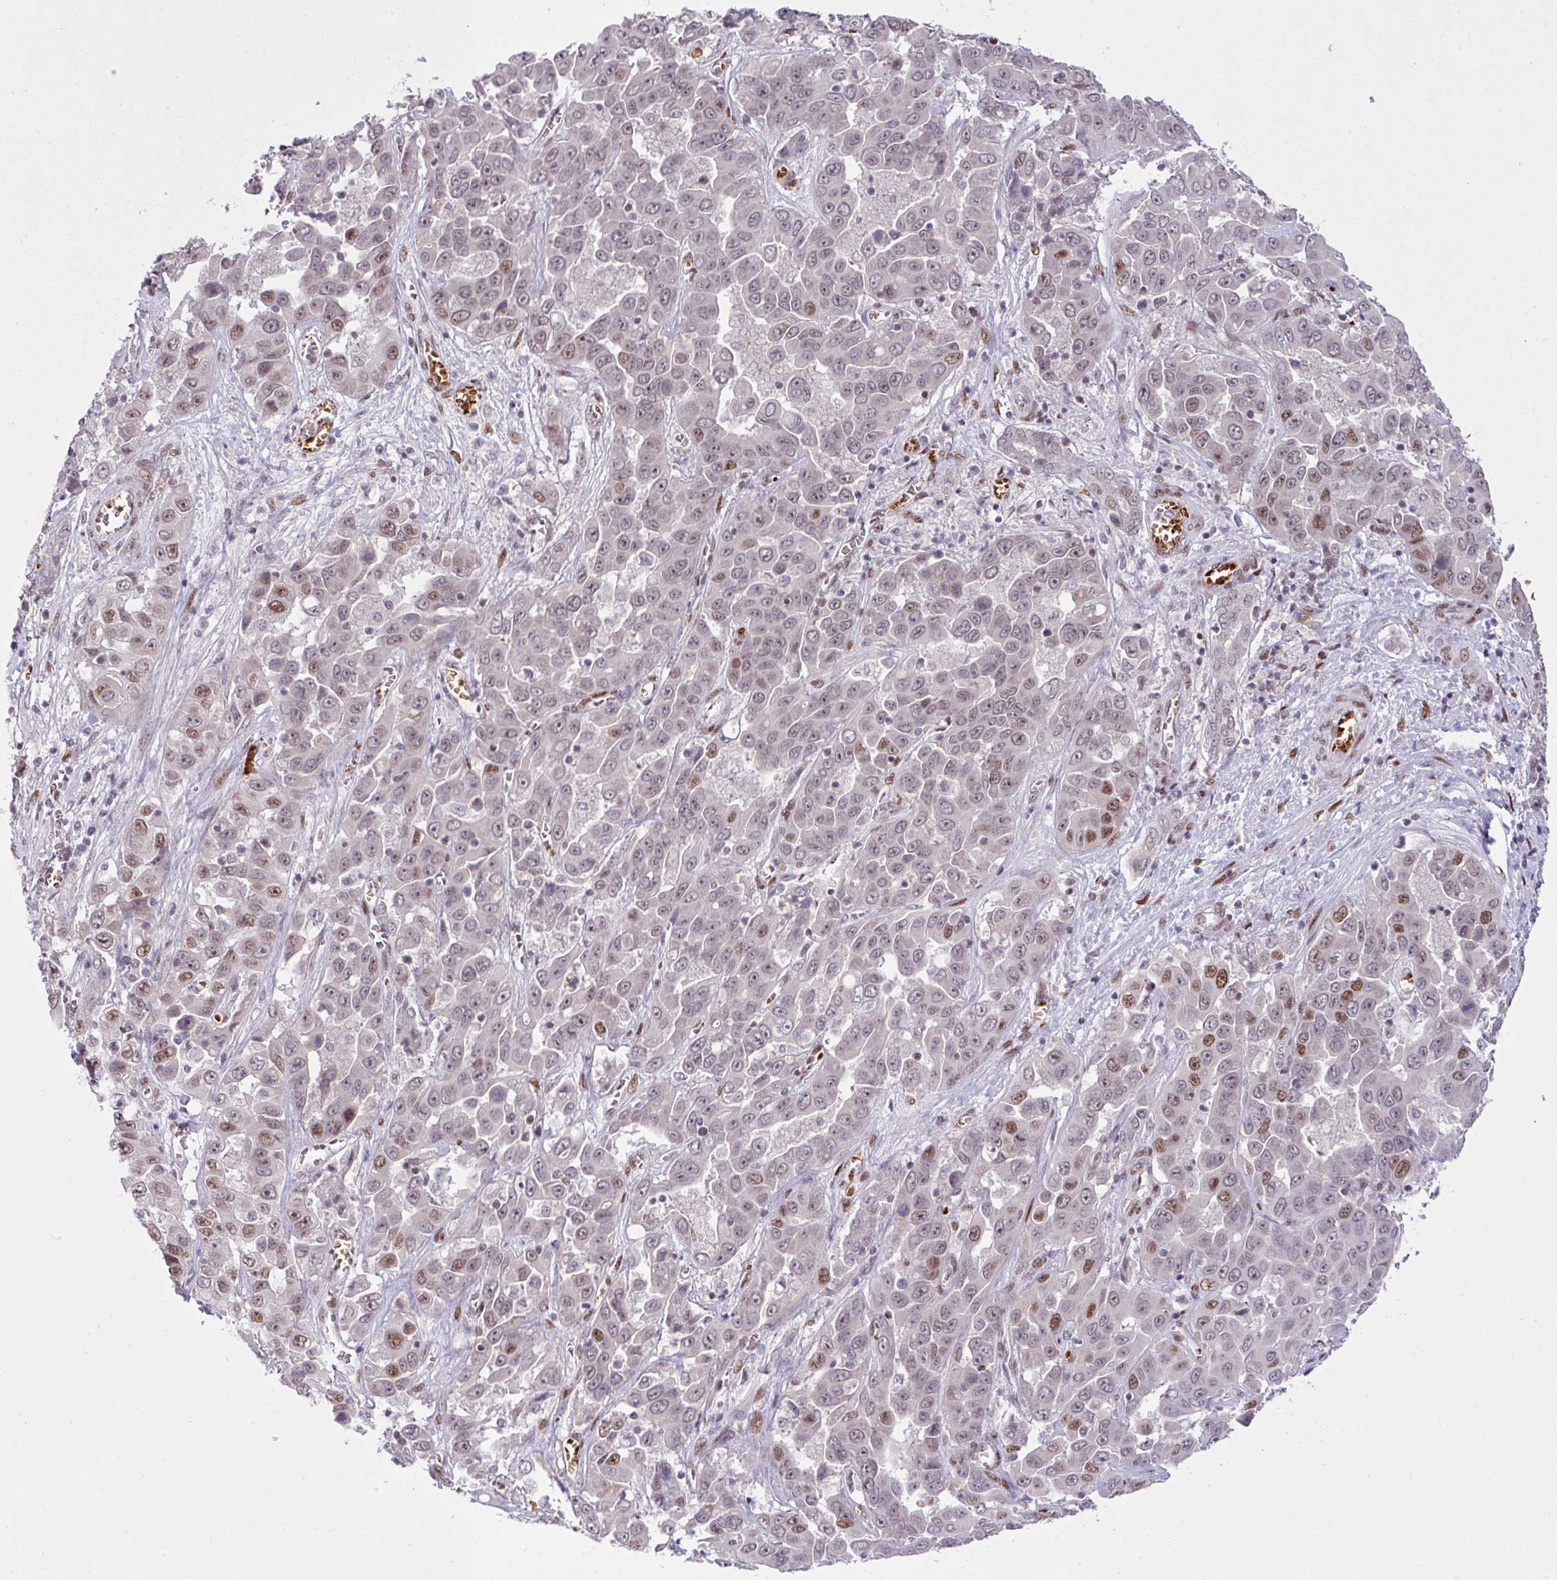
{"staining": {"intensity": "moderate", "quantity": "<25%", "location": "nuclear"}, "tissue": "liver cancer", "cell_type": "Tumor cells", "image_type": "cancer", "snomed": [{"axis": "morphology", "description": "Cholangiocarcinoma"}, {"axis": "topography", "description": "Liver"}], "caption": "Moderate nuclear protein positivity is identified in about <25% of tumor cells in liver cancer.", "gene": "PRDM5", "patient": {"sex": "female", "age": 52}}